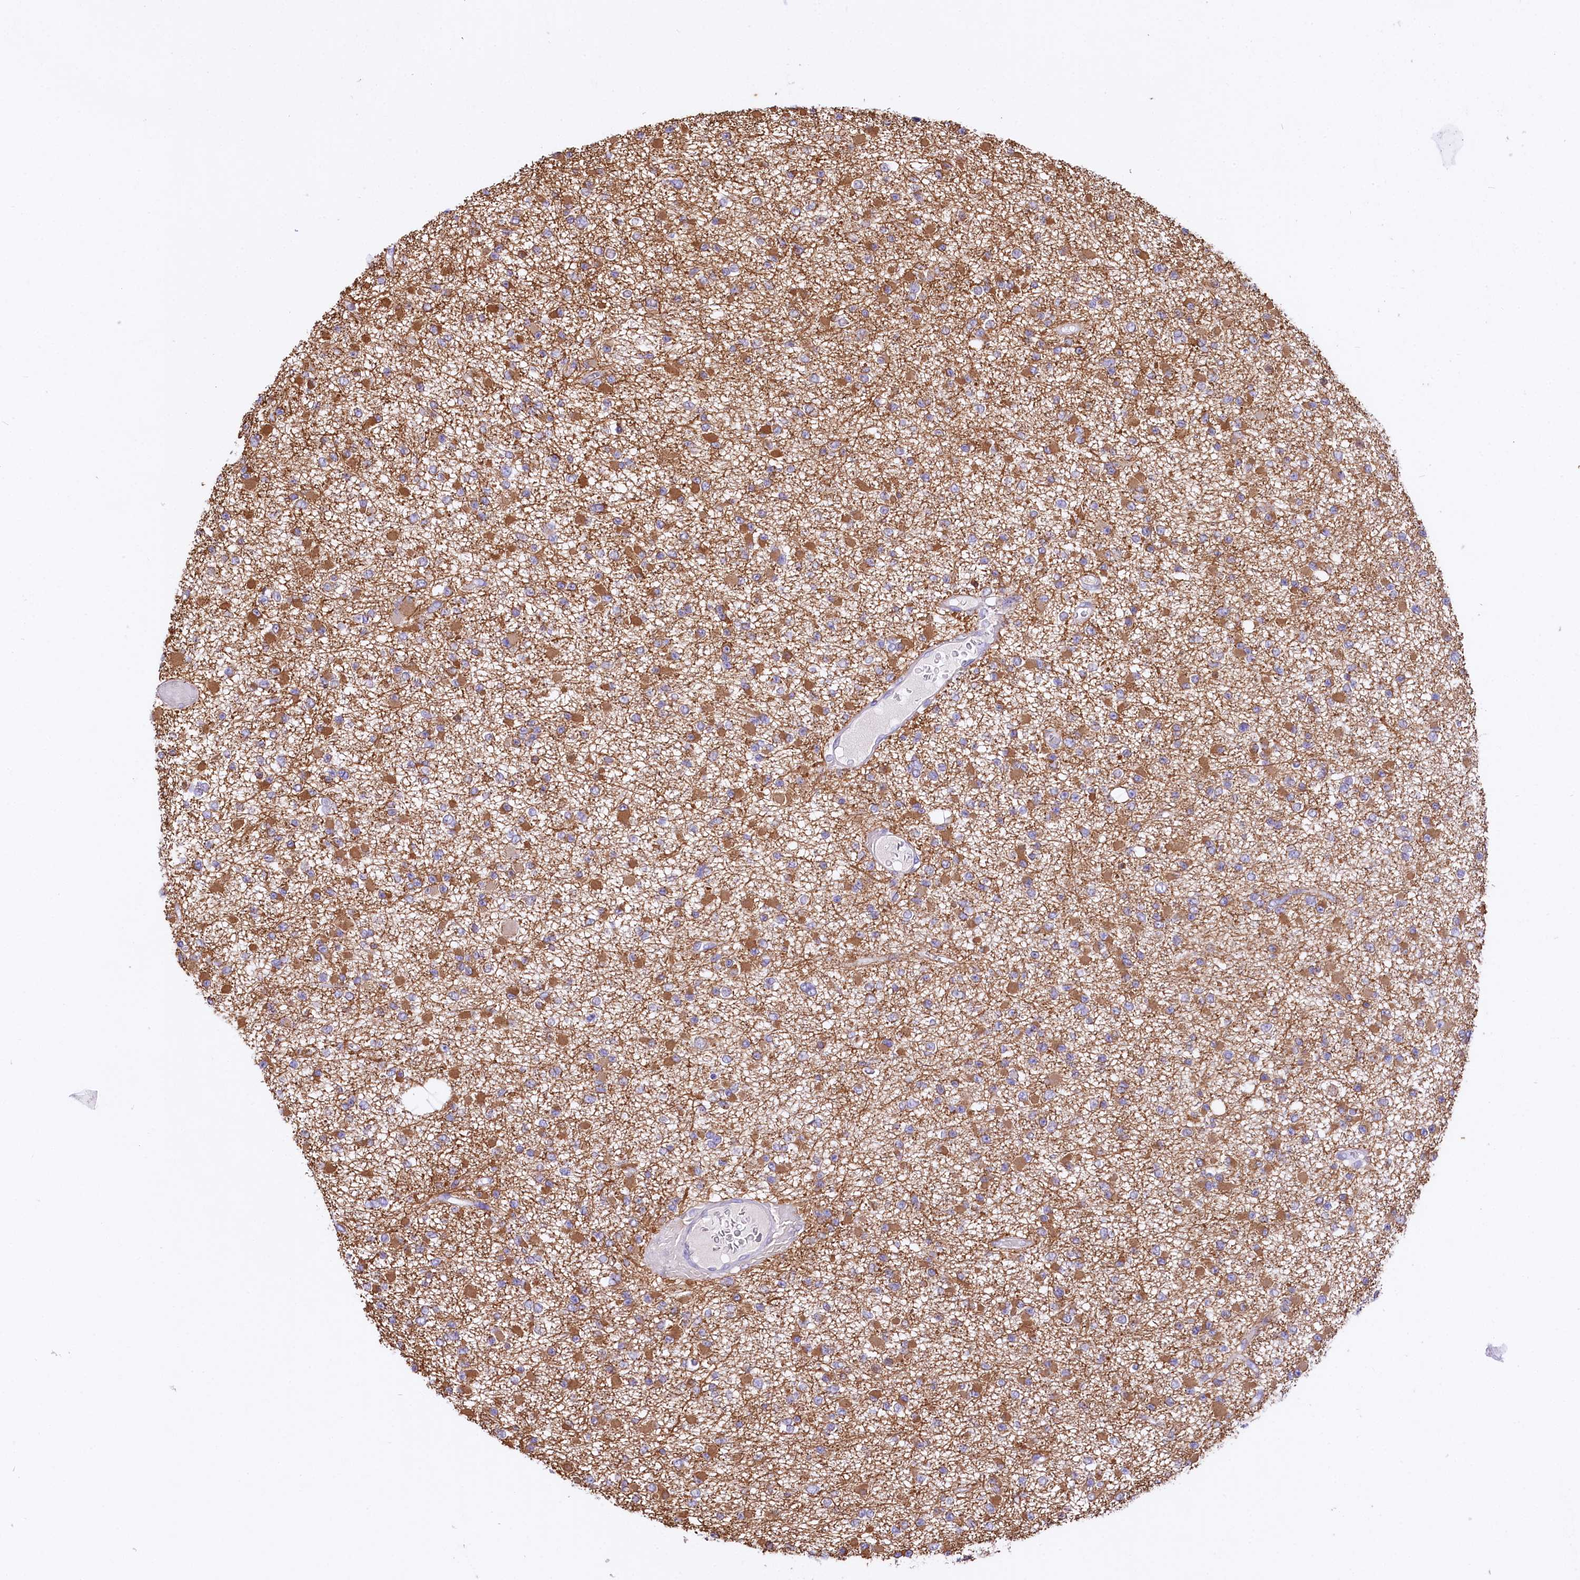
{"staining": {"intensity": "moderate", "quantity": ">75%", "location": "cytoplasmic/membranous"}, "tissue": "glioma", "cell_type": "Tumor cells", "image_type": "cancer", "snomed": [{"axis": "morphology", "description": "Glioma, malignant, Low grade"}, {"axis": "topography", "description": "Brain"}], "caption": "Immunohistochemistry of human glioma reveals medium levels of moderate cytoplasmic/membranous expression in approximately >75% of tumor cells.", "gene": "CEP295", "patient": {"sex": "female", "age": 22}}